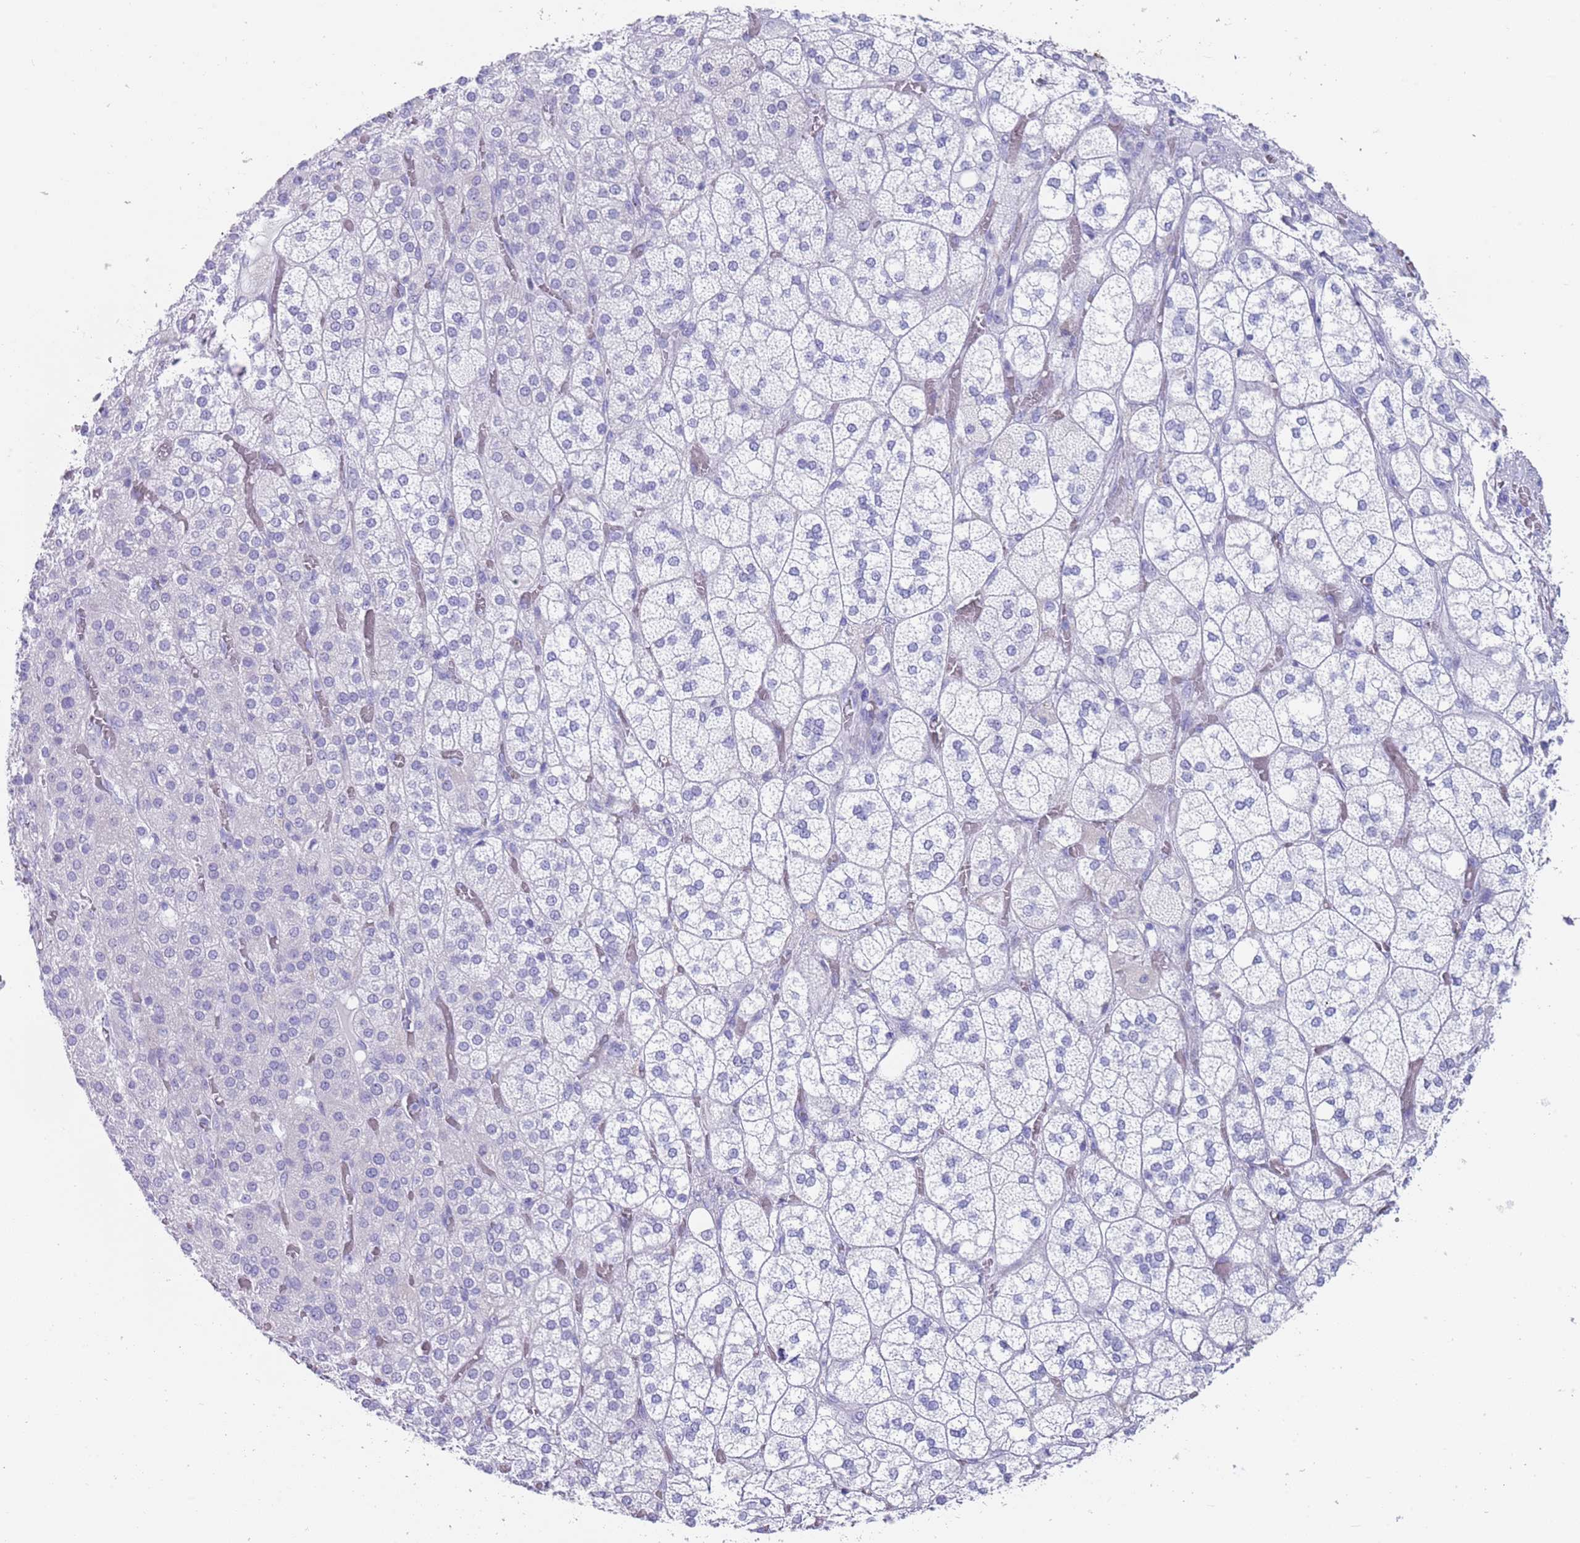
{"staining": {"intensity": "negative", "quantity": "none", "location": "none"}, "tissue": "adrenal gland", "cell_type": "Glandular cells", "image_type": "normal", "snomed": [{"axis": "morphology", "description": "Normal tissue, NOS"}, {"axis": "topography", "description": "Adrenal gland"}], "caption": "DAB (3,3'-diaminobenzidine) immunohistochemical staining of unremarkable adrenal gland exhibits no significant expression in glandular cells.", "gene": "CPXM2", "patient": {"sex": "male", "age": 61}}